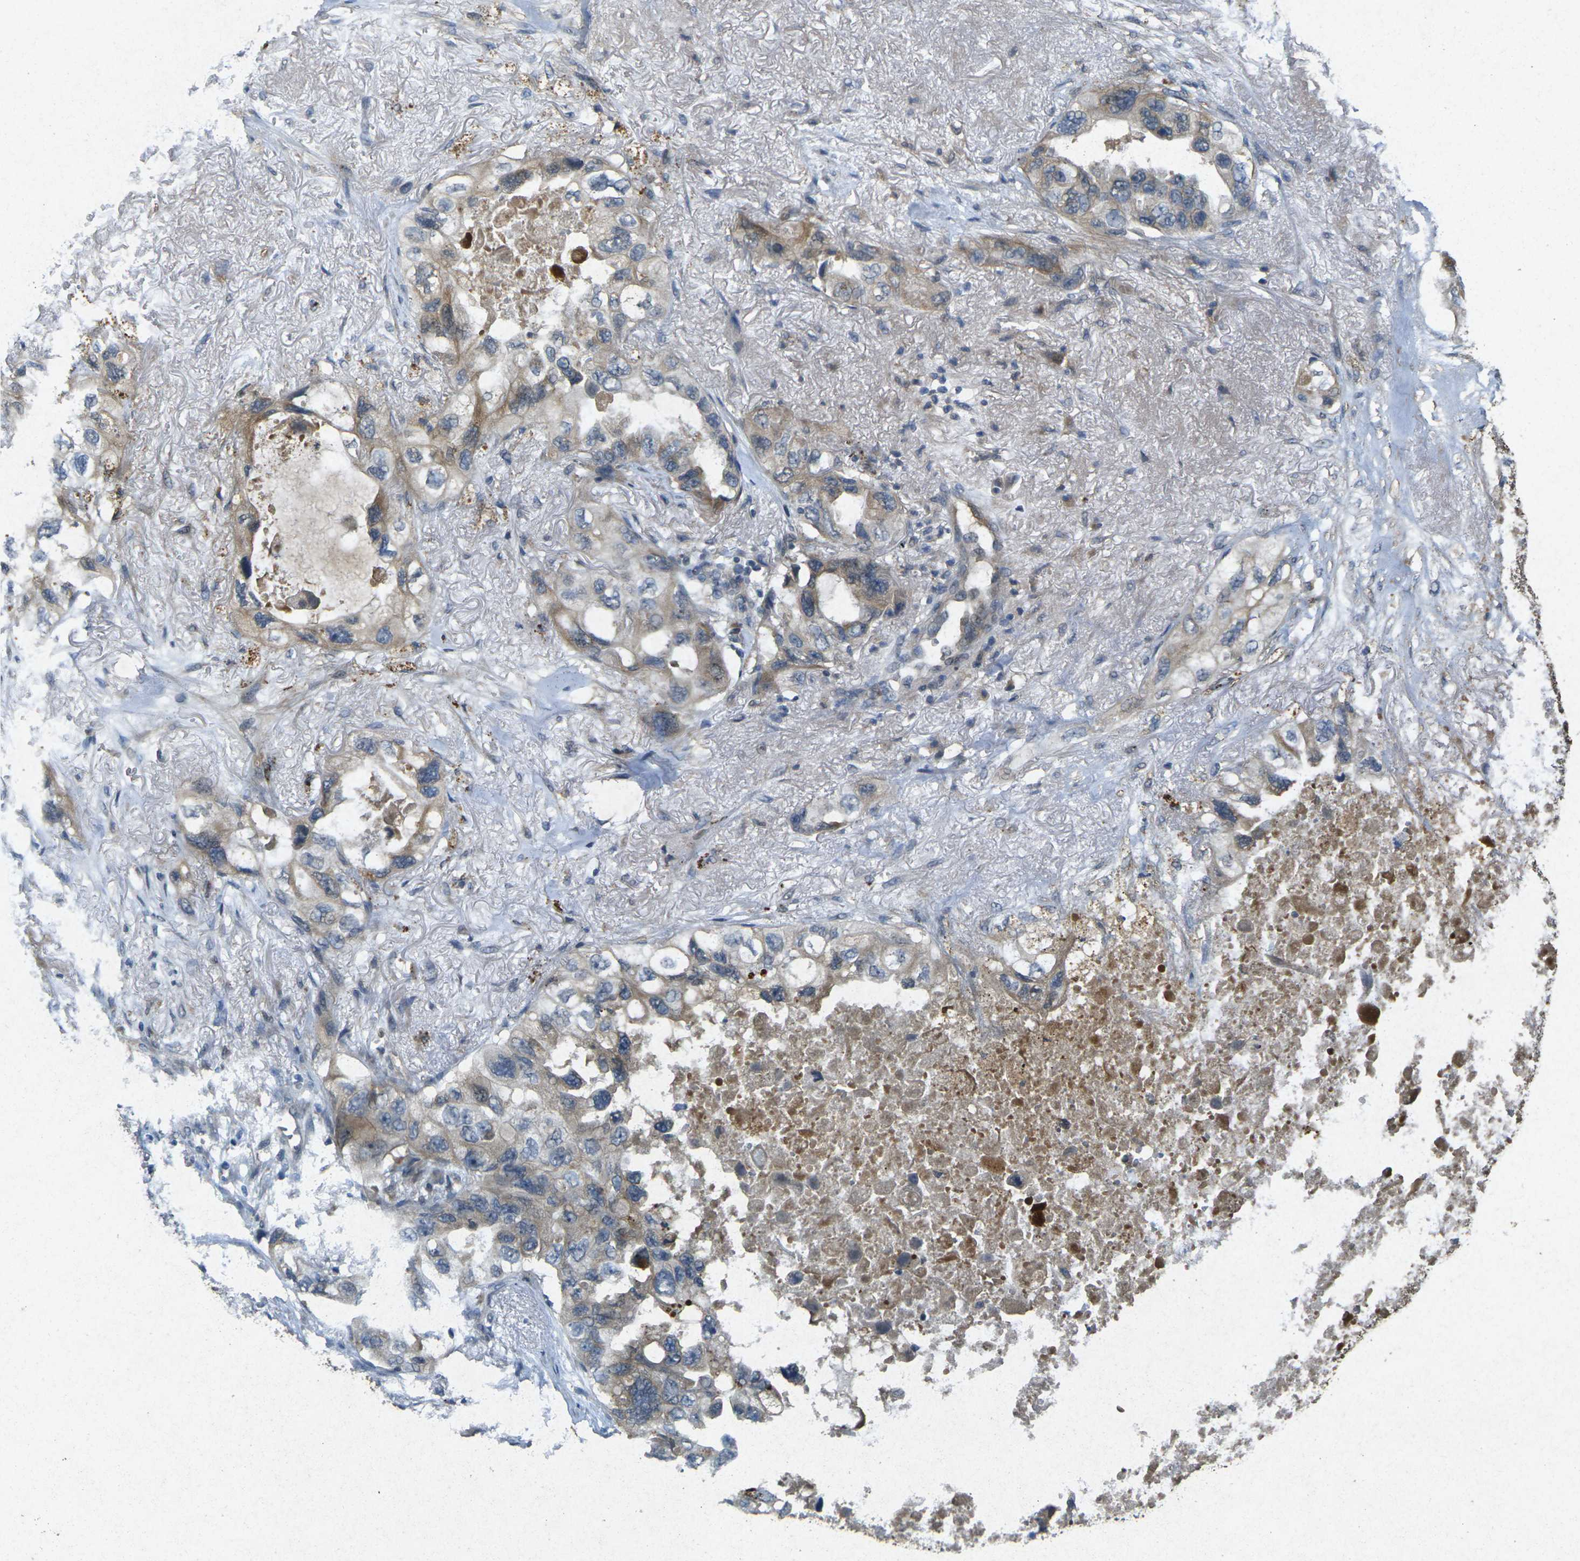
{"staining": {"intensity": "moderate", "quantity": "<25%", "location": "cytoplasmic/membranous"}, "tissue": "lung cancer", "cell_type": "Tumor cells", "image_type": "cancer", "snomed": [{"axis": "morphology", "description": "Squamous cell carcinoma, NOS"}, {"axis": "topography", "description": "Lung"}], "caption": "Immunohistochemistry (IHC) micrograph of neoplastic tissue: squamous cell carcinoma (lung) stained using immunohistochemistry reveals low levels of moderate protein expression localized specifically in the cytoplasmic/membranous of tumor cells, appearing as a cytoplasmic/membranous brown color.", "gene": "RGMA", "patient": {"sex": "female", "age": 73}}